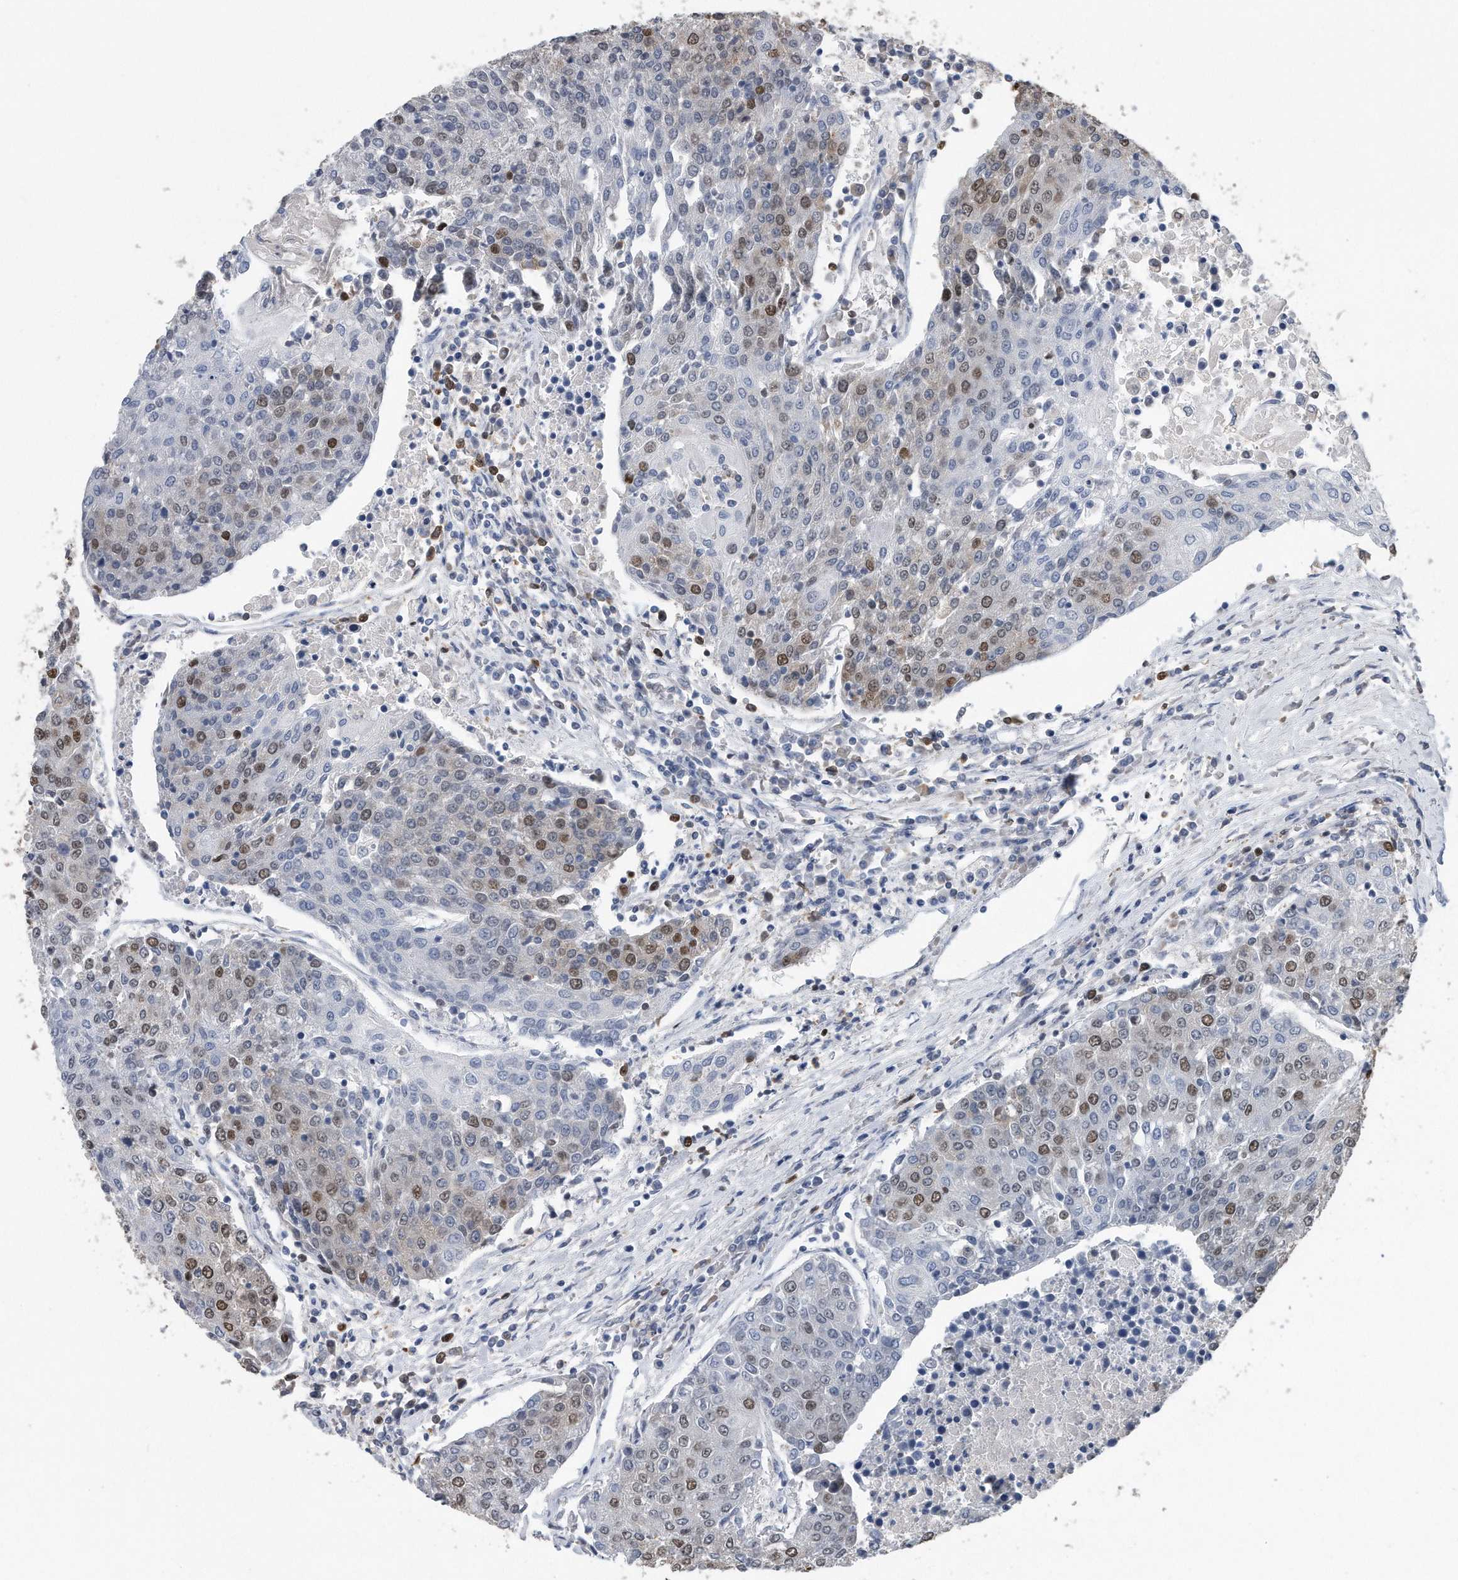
{"staining": {"intensity": "moderate", "quantity": "<25%", "location": "nuclear"}, "tissue": "urothelial cancer", "cell_type": "Tumor cells", "image_type": "cancer", "snomed": [{"axis": "morphology", "description": "Urothelial carcinoma, High grade"}, {"axis": "topography", "description": "Urinary bladder"}], "caption": "IHC (DAB (3,3'-diaminobenzidine)) staining of high-grade urothelial carcinoma reveals moderate nuclear protein staining in about <25% of tumor cells.", "gene": "PCNA", "patient": {"sex": "female", "age": 85}}